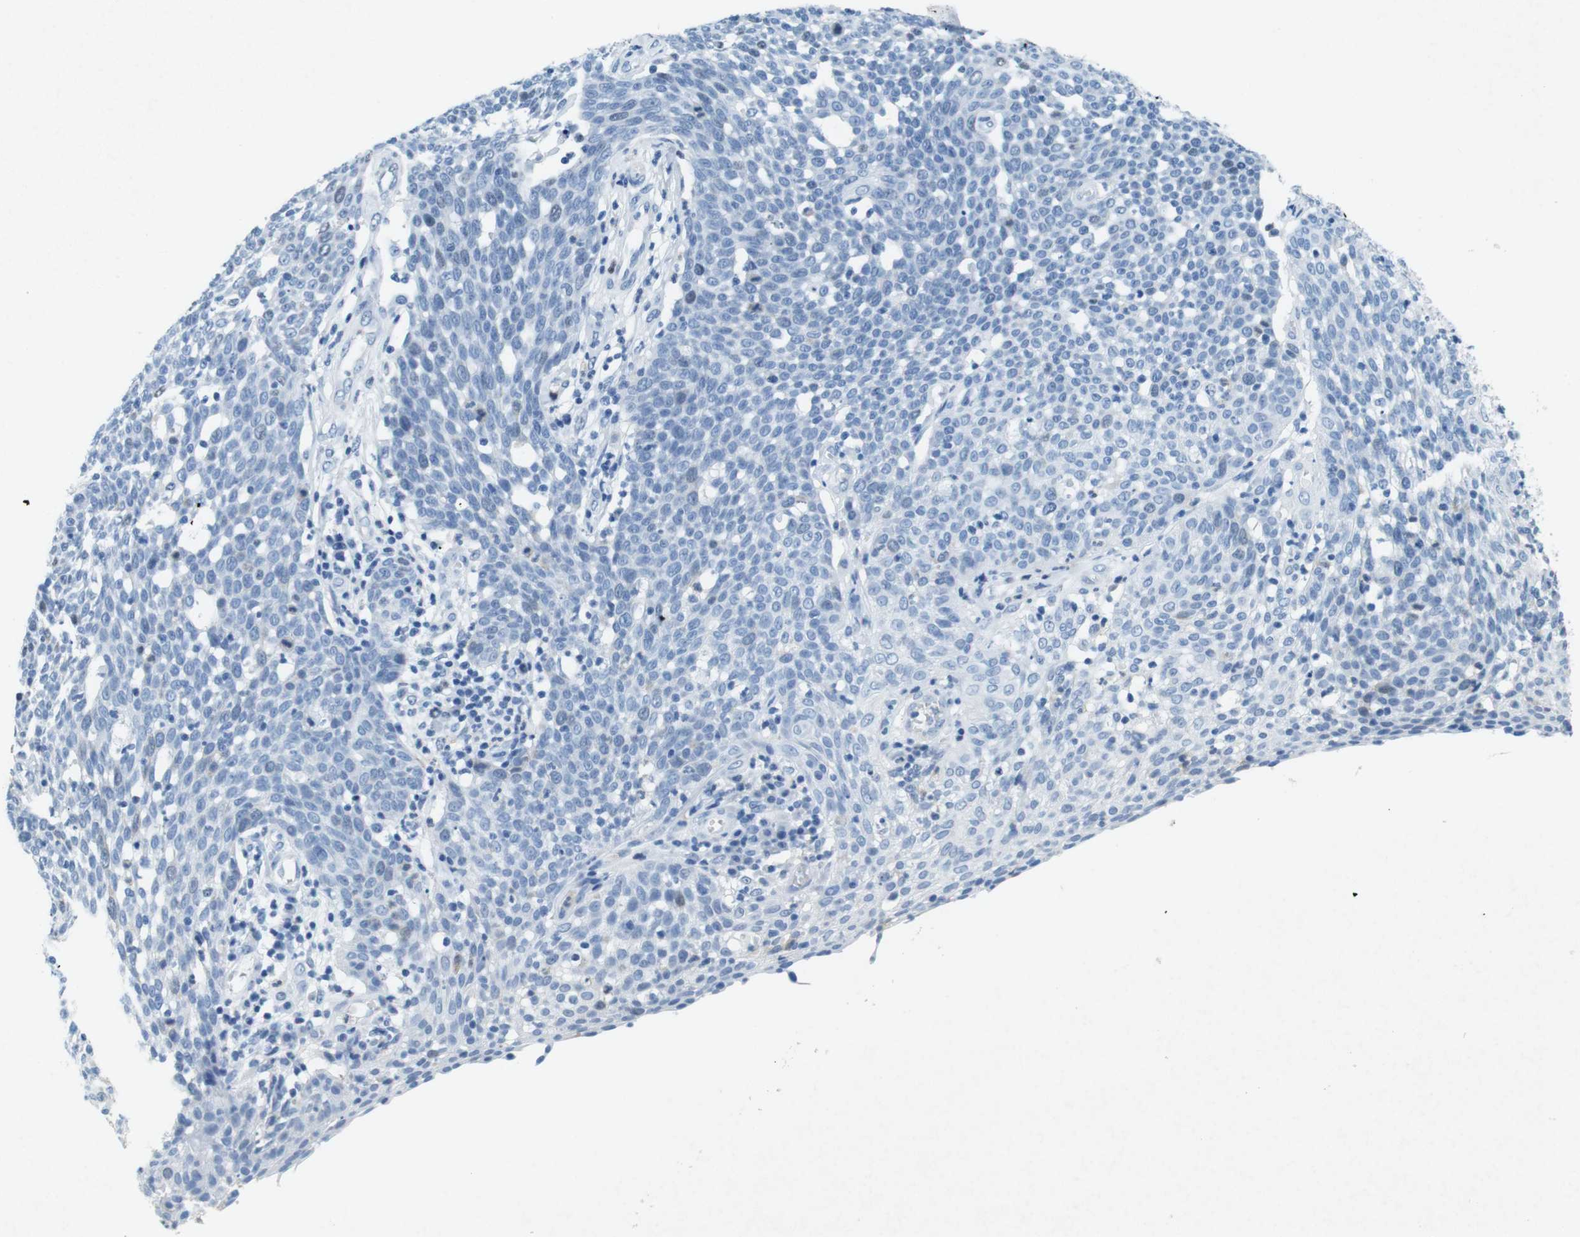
{"staining": {"intensity": "negative", "quantity": "none", "location": "none"}, "tissue": "cervical cancer", "cell_type": "Tumor cells", "image_type": "cancer", "snomed": [{"axis": "morphology", "description": "Squamous cell carcinoma, NOS"}, {"axis": "topography", "description": "Cervix"}], "caption": "Cervical cancer stained for a protein using IHC displays no staining tumor cells.", "gene": "CTAG1B", "patient": {"sex": "female", "age": 34}}